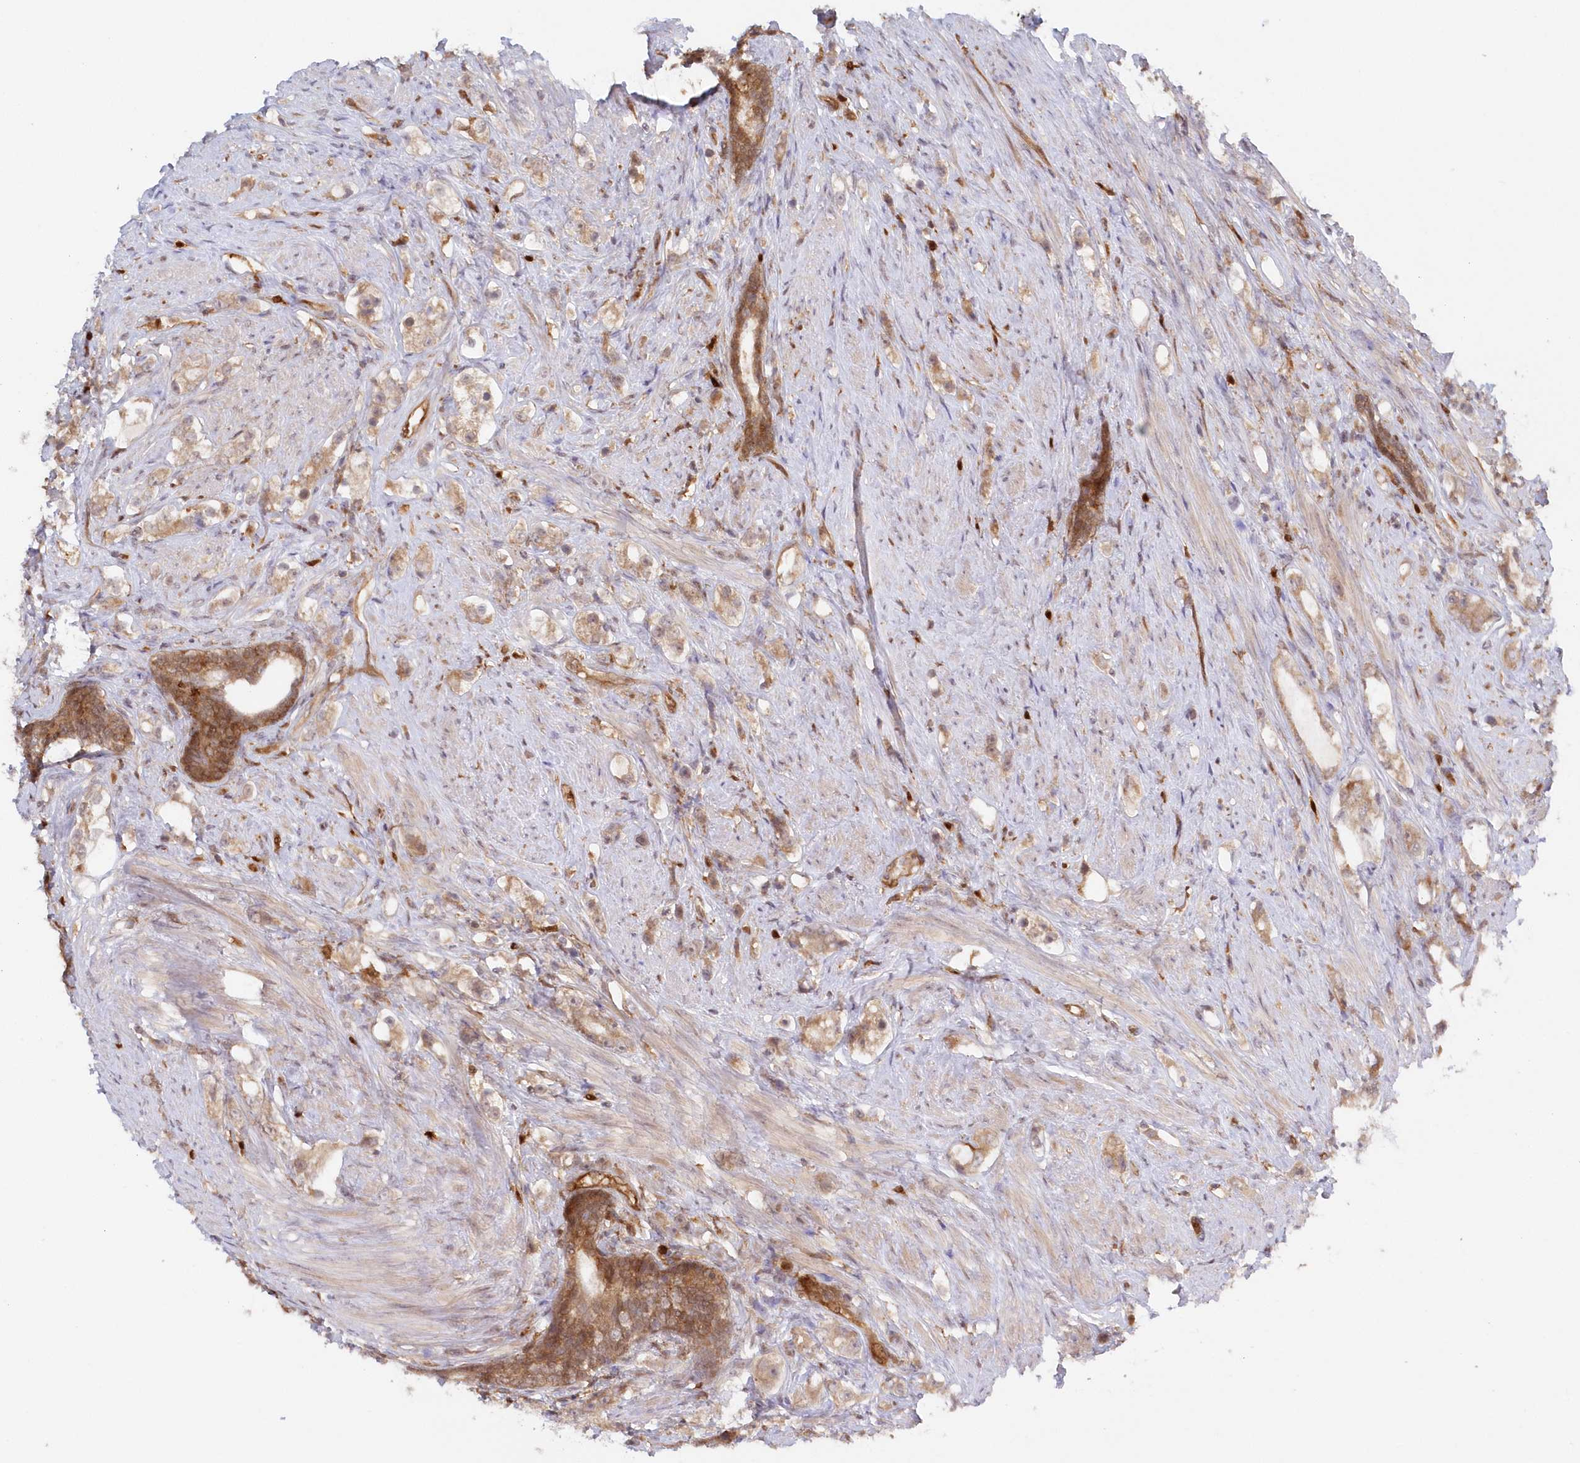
{"staining": {"intensity": "moderate", "quantity": ">75%", "location": "cytoplasmic/membranous"}, "tissue": "prostate cancer", "cell_type": "Tumor cells", "image_type": "cancer", "snomed": [{"axis": "morphology", "description": "Adenocarcinoma, High grade"}, {"axis": "topography", "description": "Prostate"}], "caption": "Immunohistochemical staining of human prostate cancer displays medium levels of moderate cytoplasmic/membranous protein staining in approximately >75% of tumor cells.", "gene": "GBE1", "patient": {"sex": "male", "age": 63}}